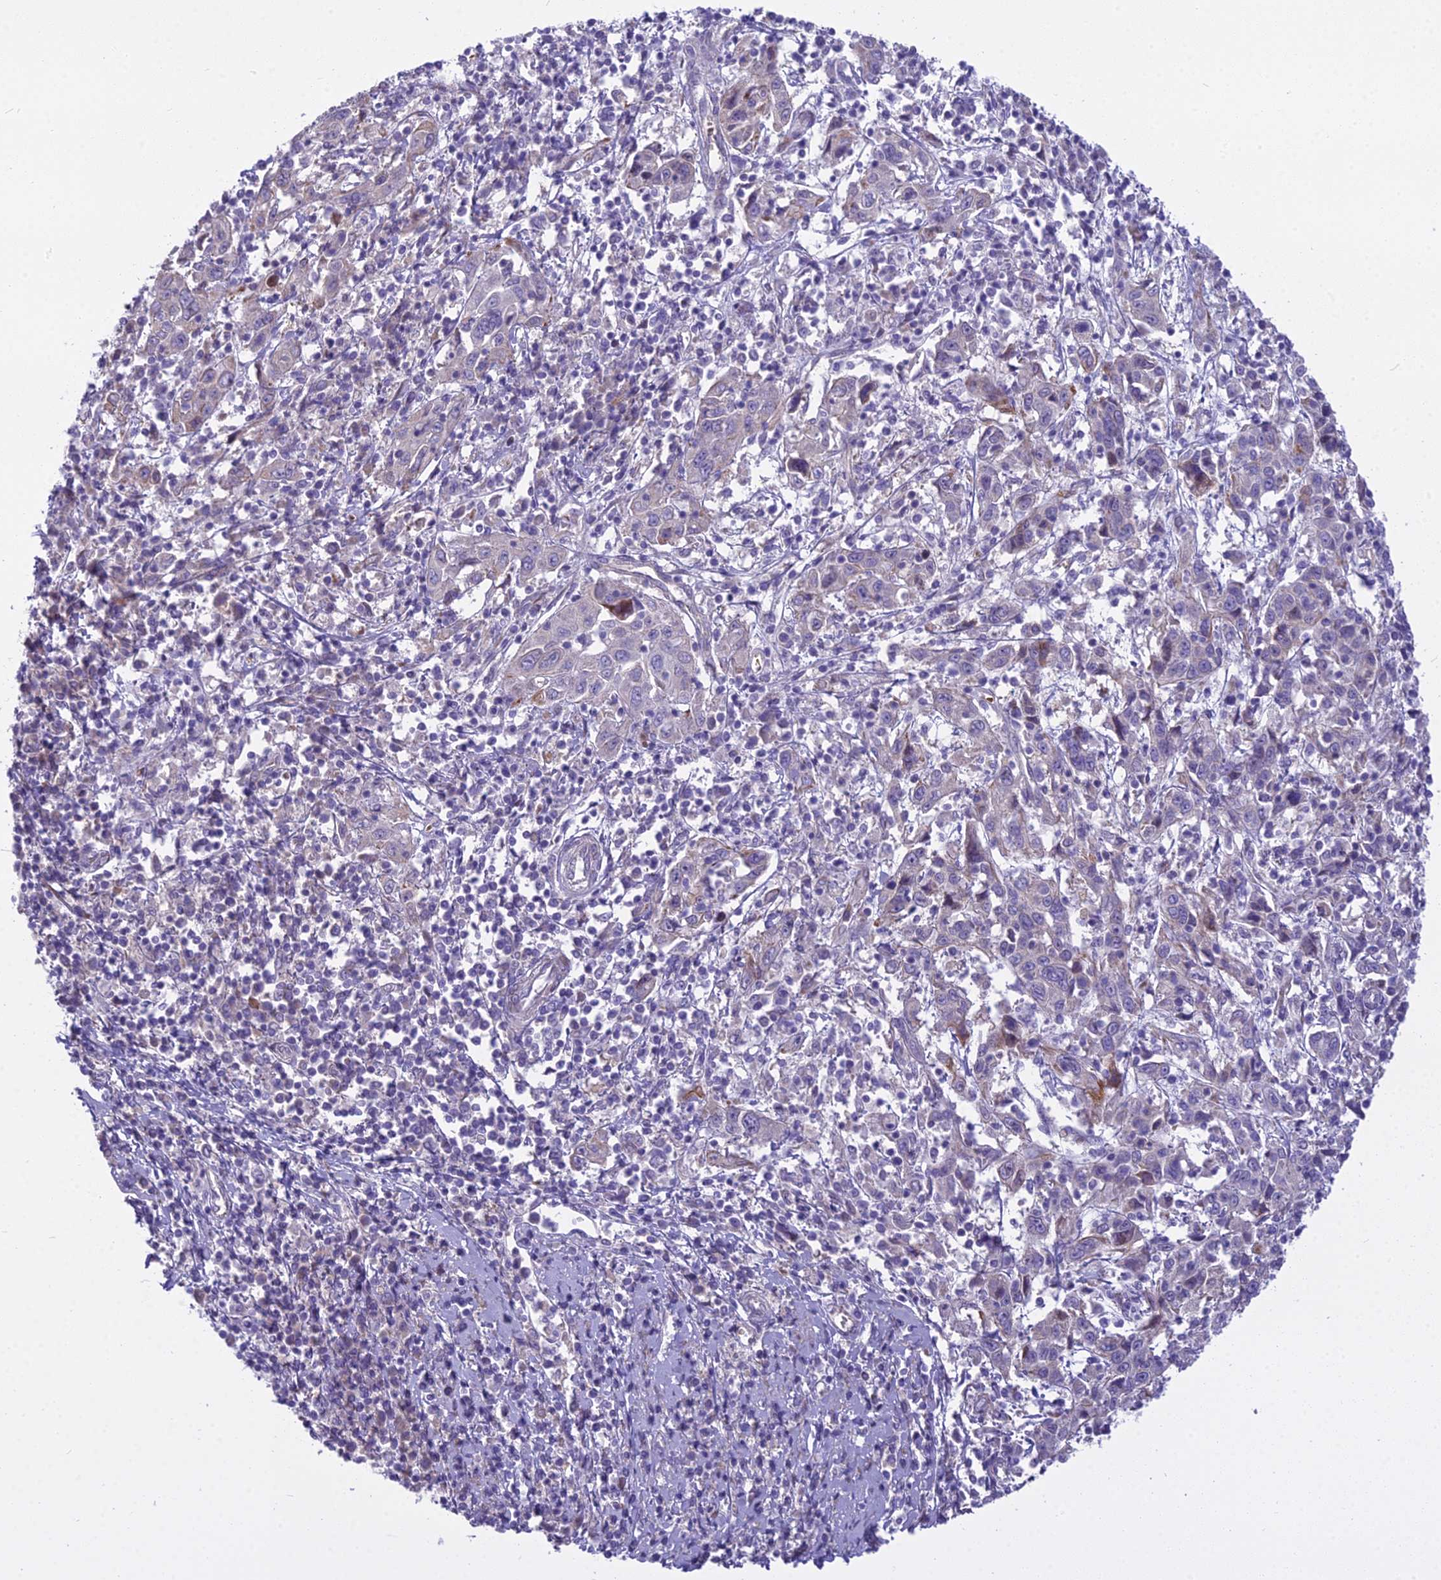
{"staining": {"intensity": "negative", "quantity": "none", "location": "none"}, "tissue": "cervical cancer", "cell_type": "Tumor cells", "image_type": "cancer", "snomed": [{"axis": "morphology", "description": "Squamous cell carcinoma, NOS"}, {"axis": "topography", "description": "Cervix"}], "caption": "Cervical cancer (squamous cell carcinoma) stained for a protein using IHC displays no staining tumor cells.", "gene": "PCDHB14", "patient": {"sex": "female", "age": 46}}